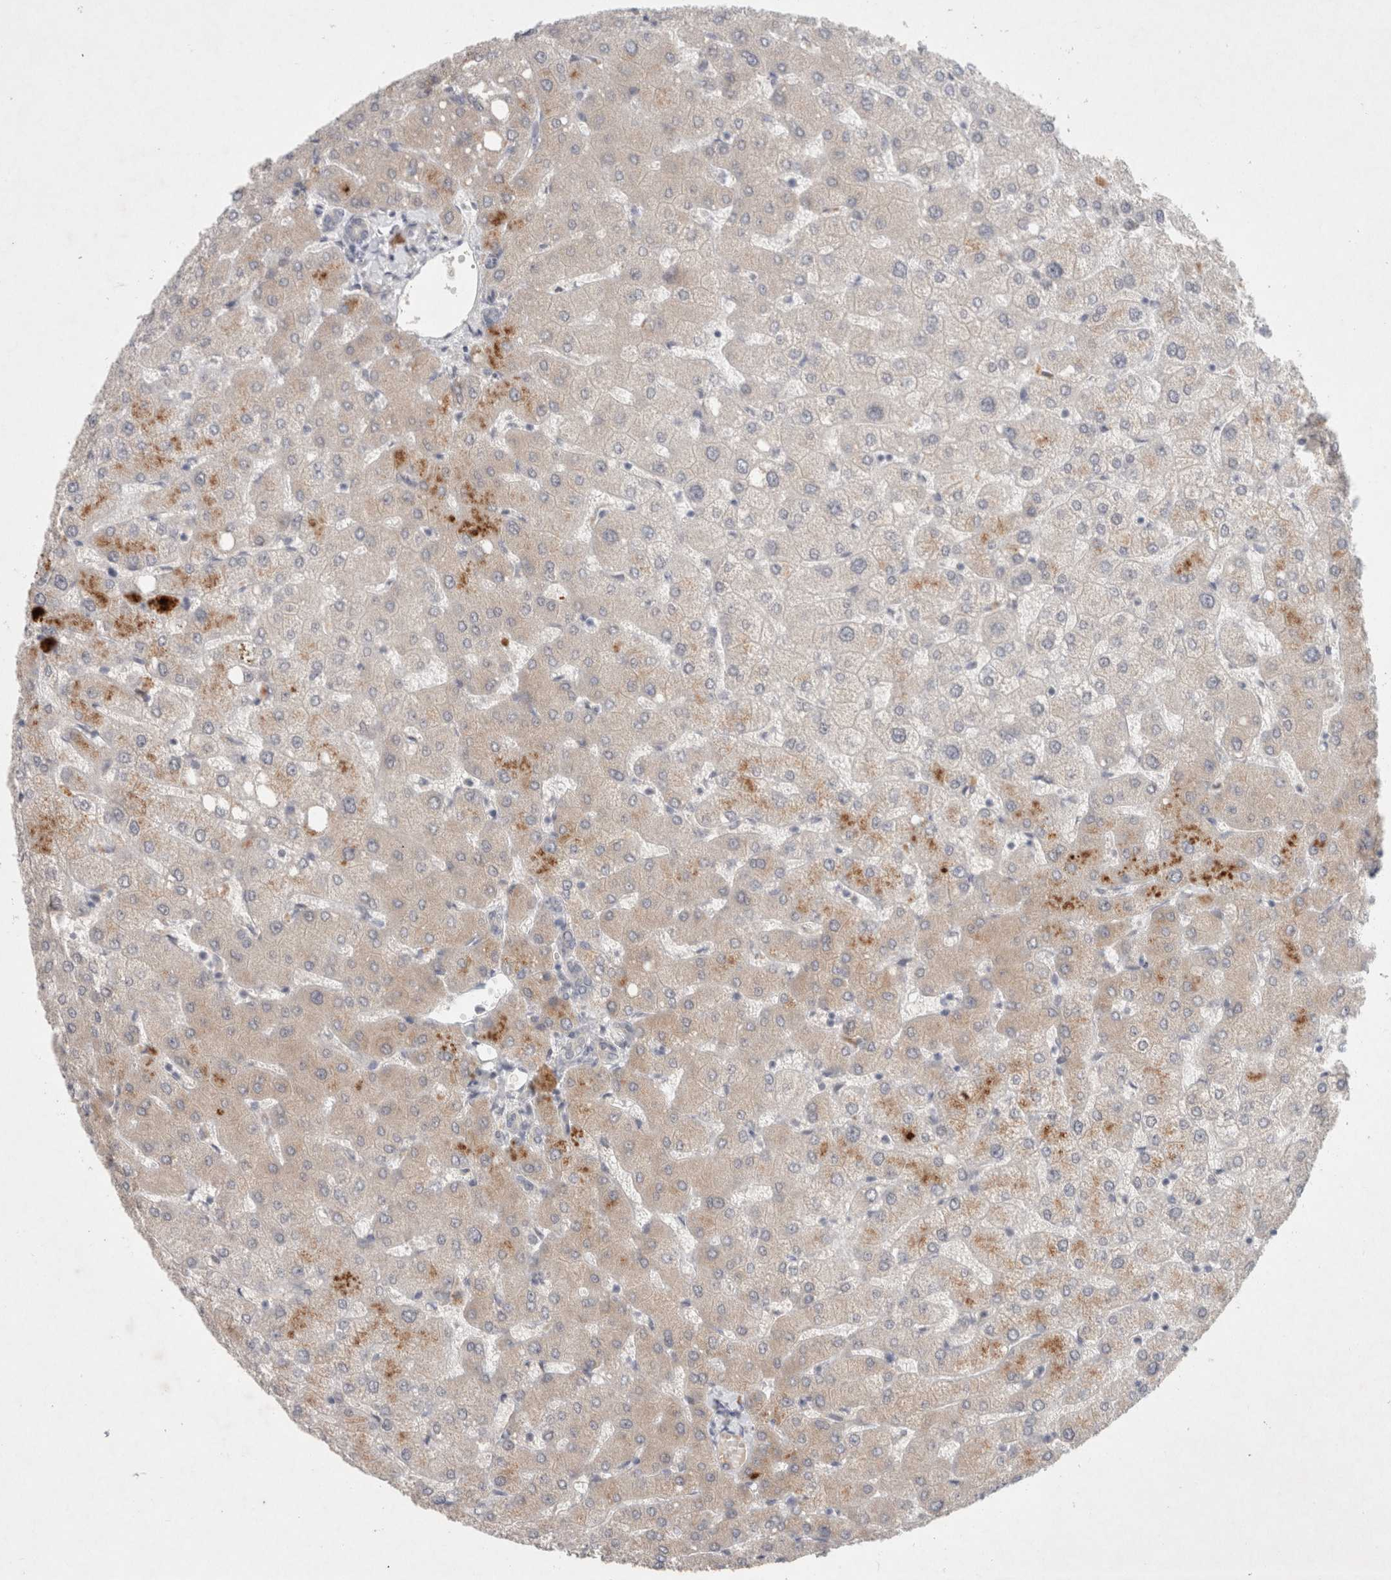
{"staining": {"intensity": "negative", "quantity": "none", "location": "none"}, "tissue": "liver", "cell_type": "Cholangiocytes", "image_type": "normal", "snomed": [{"axis": "morphology", "description": "Normal tissue, NOS"}, {"axis": "topography", "description": "Liver"}], "caption": "A high-resolution histopathology image shows IHC staining of normal liver, which exhibits no significant expression in cholangiocytes. (Stains: DAB (3,3'-diaminobenzidine) immunohistochemistry with hematoxylin counter stain, Microscopy: brightfield microscopy at high magnification).", "gene": "RASAL2", "patient": {"sex": "female", "age": 54}}